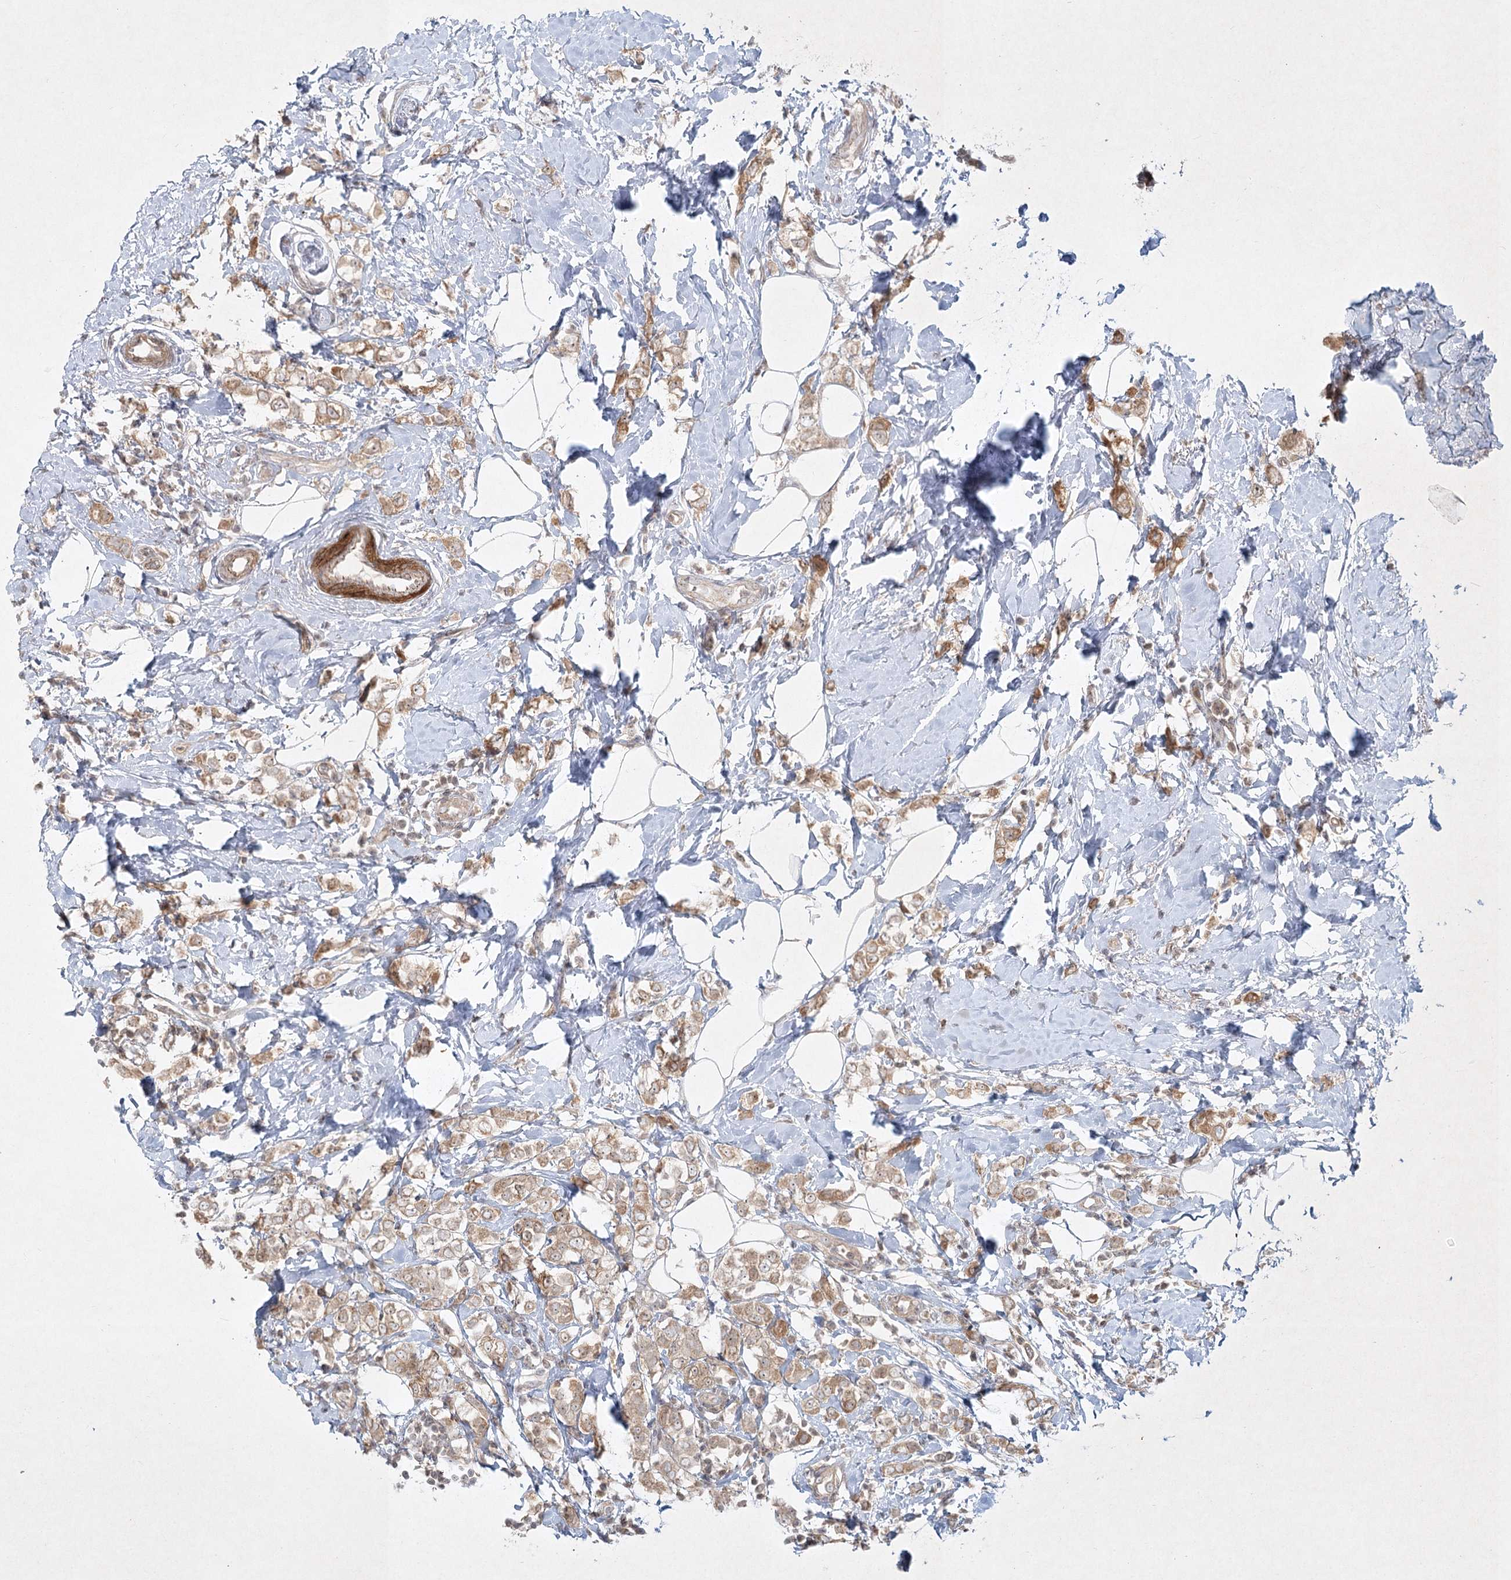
{"staining": {"intensity": "moderate", "quantity": ">75%", "location": "cytoplasmic/membranous"}, "tissue": "breast cancer", "cell_type": "Tumor cells", "image_type": "cancer", "snomed": [{"axis": "morphology", "description": "Lobular carcinoma"}, {"axis": "topography", "description": "Breast"}], "caption": "Protein expression analysis of human breast lobular carcinoma reveals moderate cytoplasmic/membranous positivity in about >75% of tumor cells. Ihc stains the protein of interest in brown and the nuclei are stained blue.", "gene": "SH2D3A", "patient": {"sex": "female", "age": 47}}